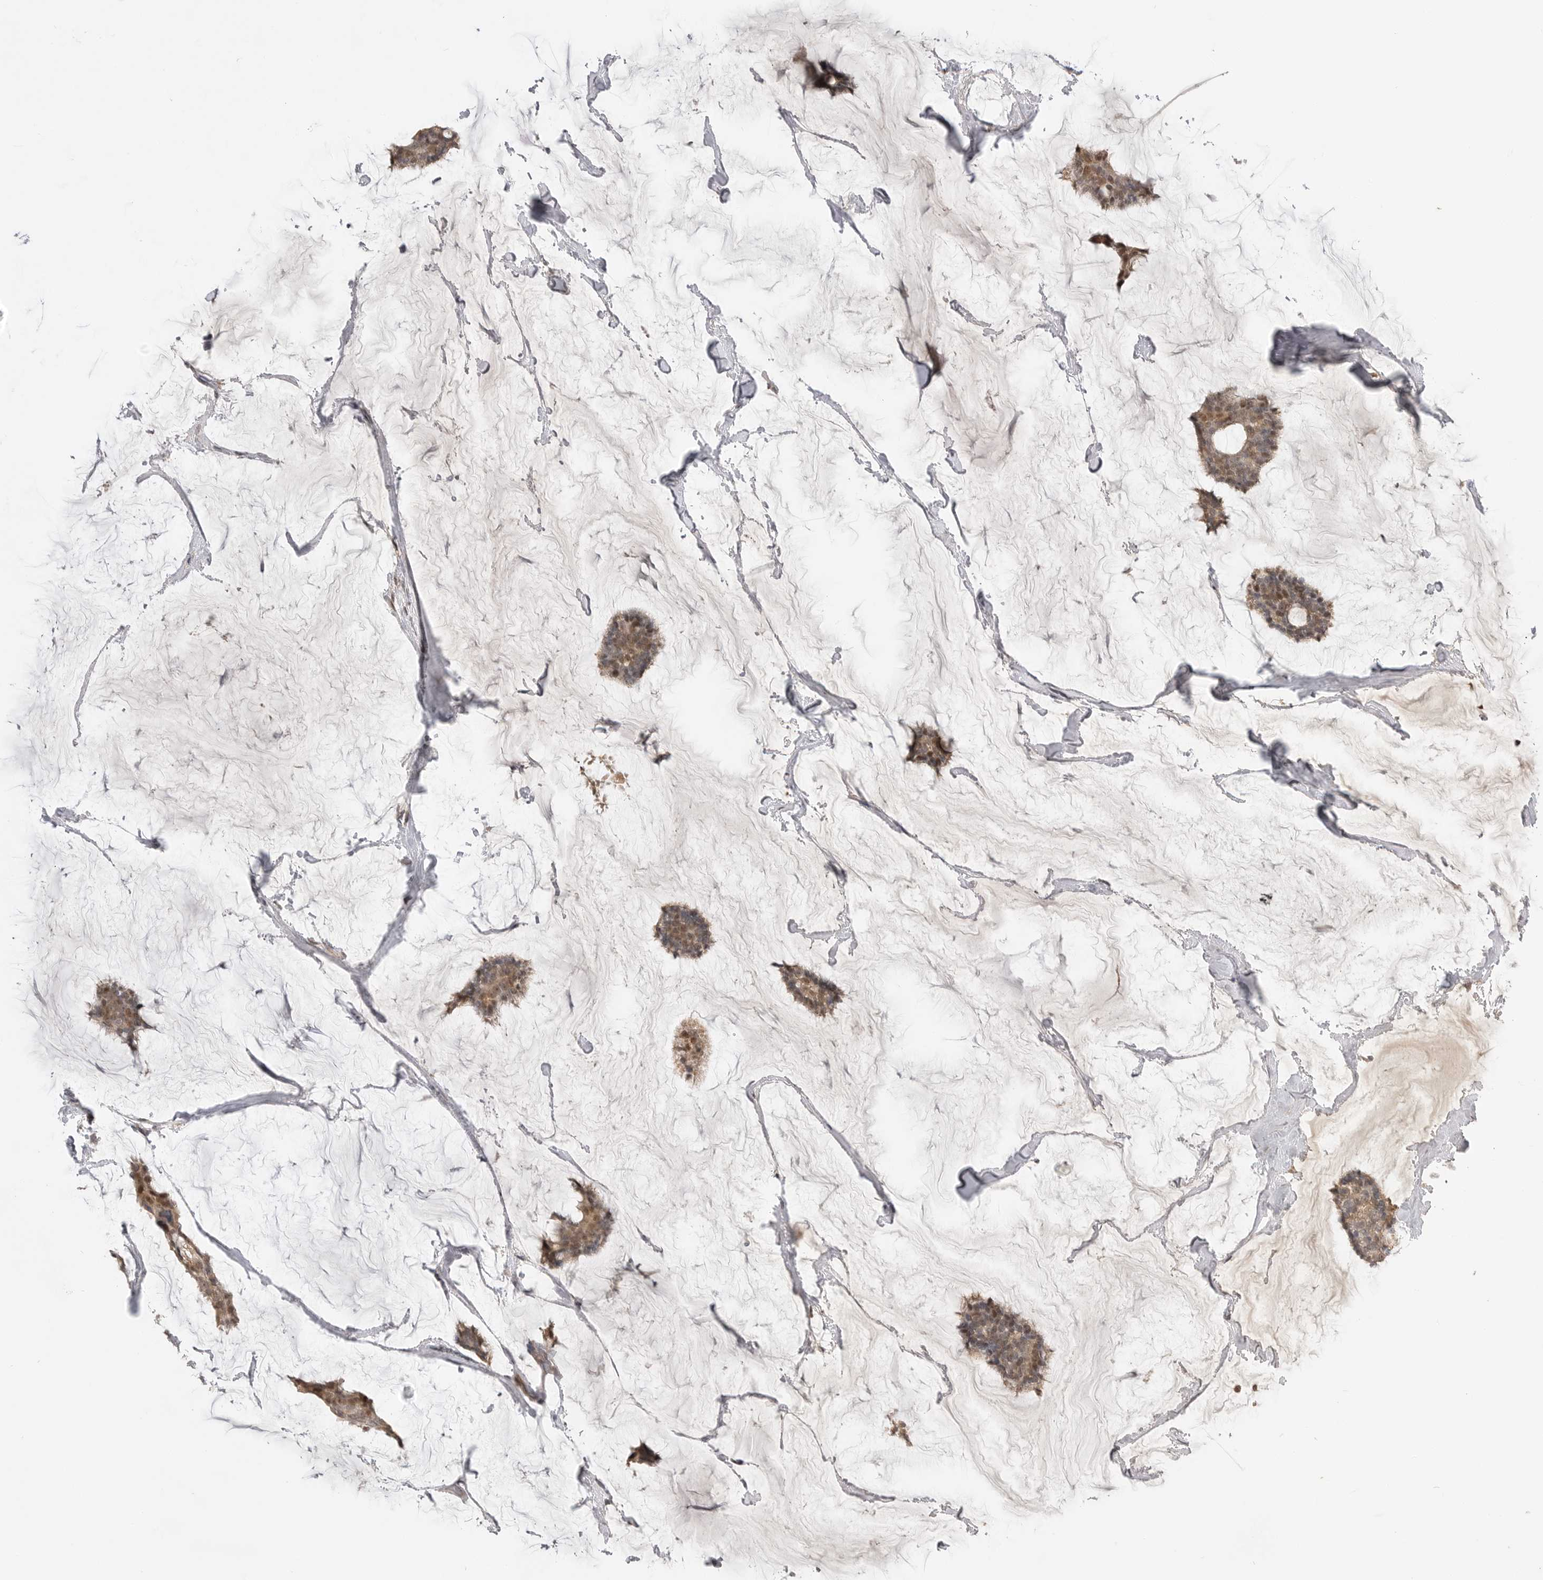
{"staining": {"intensity": "weak", "quantity": ">75%", "location": "cytoplasmic/membranous,nuclear"}, "tissue": "breast cancer", "cell_type": "Tumor cells", "image_type": "cancer", "snomed": [{"axis": "morphology", "description": "Duct carcinoma"}, {"axis": "topography", "description": "Breast"}], "caption": "This is a micrograph of IHC staining of breast intraductal carcinoma, which shows weak staining in the cytoplasmic/membranous and nuclear of tumor cells.", "gene": "ASPSCR1", "patient": {"sex": "female", "age": 93}}